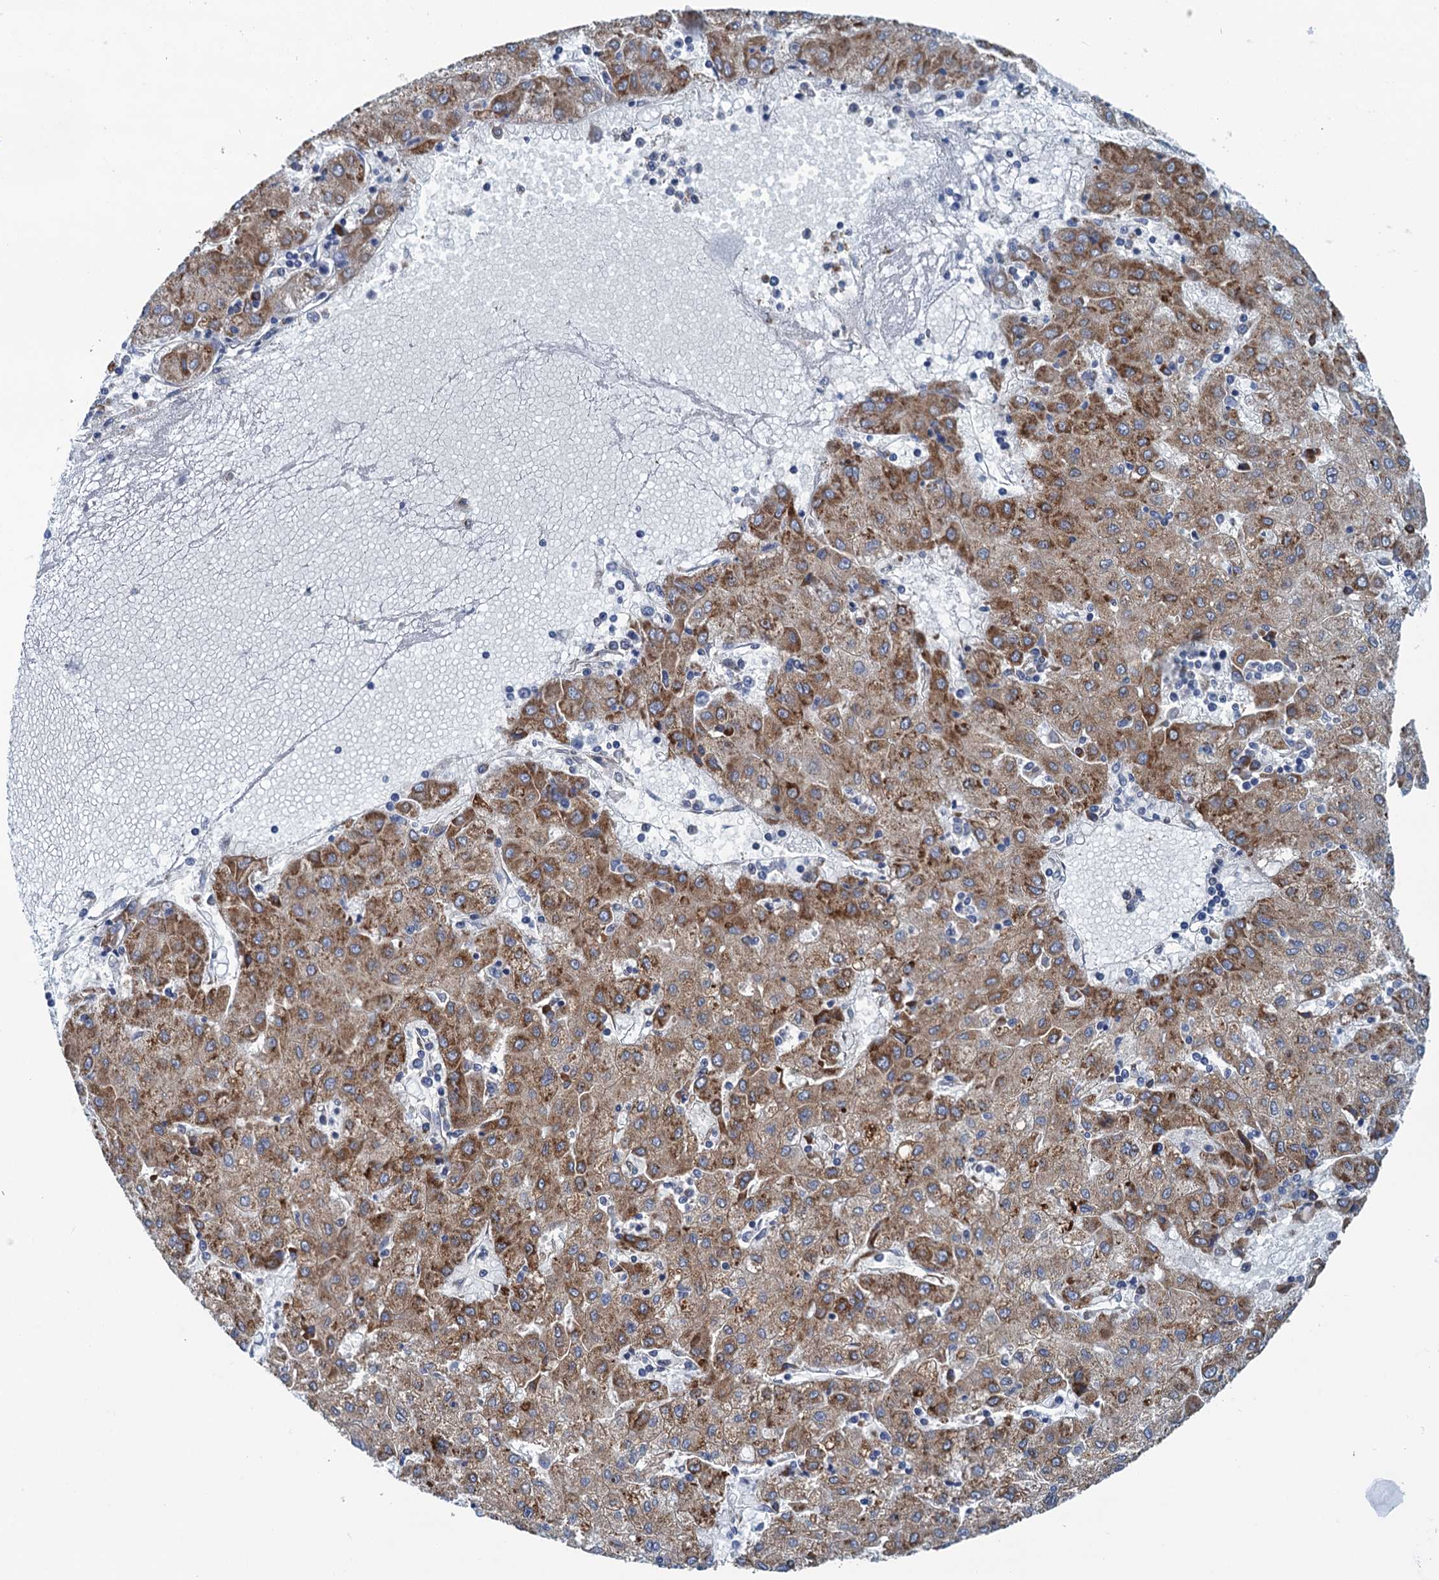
{"staining": {"intensity": "moderate", "quantity": ">75%", "location": "cytoplasmic/membranous"}, "tissue": "liver cancer", "cell_type": "Tumor cells", "image_type": "cancer", "snomed": [{"axis": "morphology", "description": "Carcinoma, Hepatocellular, NOS"}, {"axis": "topography", "description": "Liver"}], "caption": "Brown immunohistochemical staining in human hepatocellular carcinoma (liver) displays moderate cytoplasmic/membranous positivity in about >75% of tumor cells.", "gene": "TMEM205", "patient": {"sex": "male", "age": 72}}